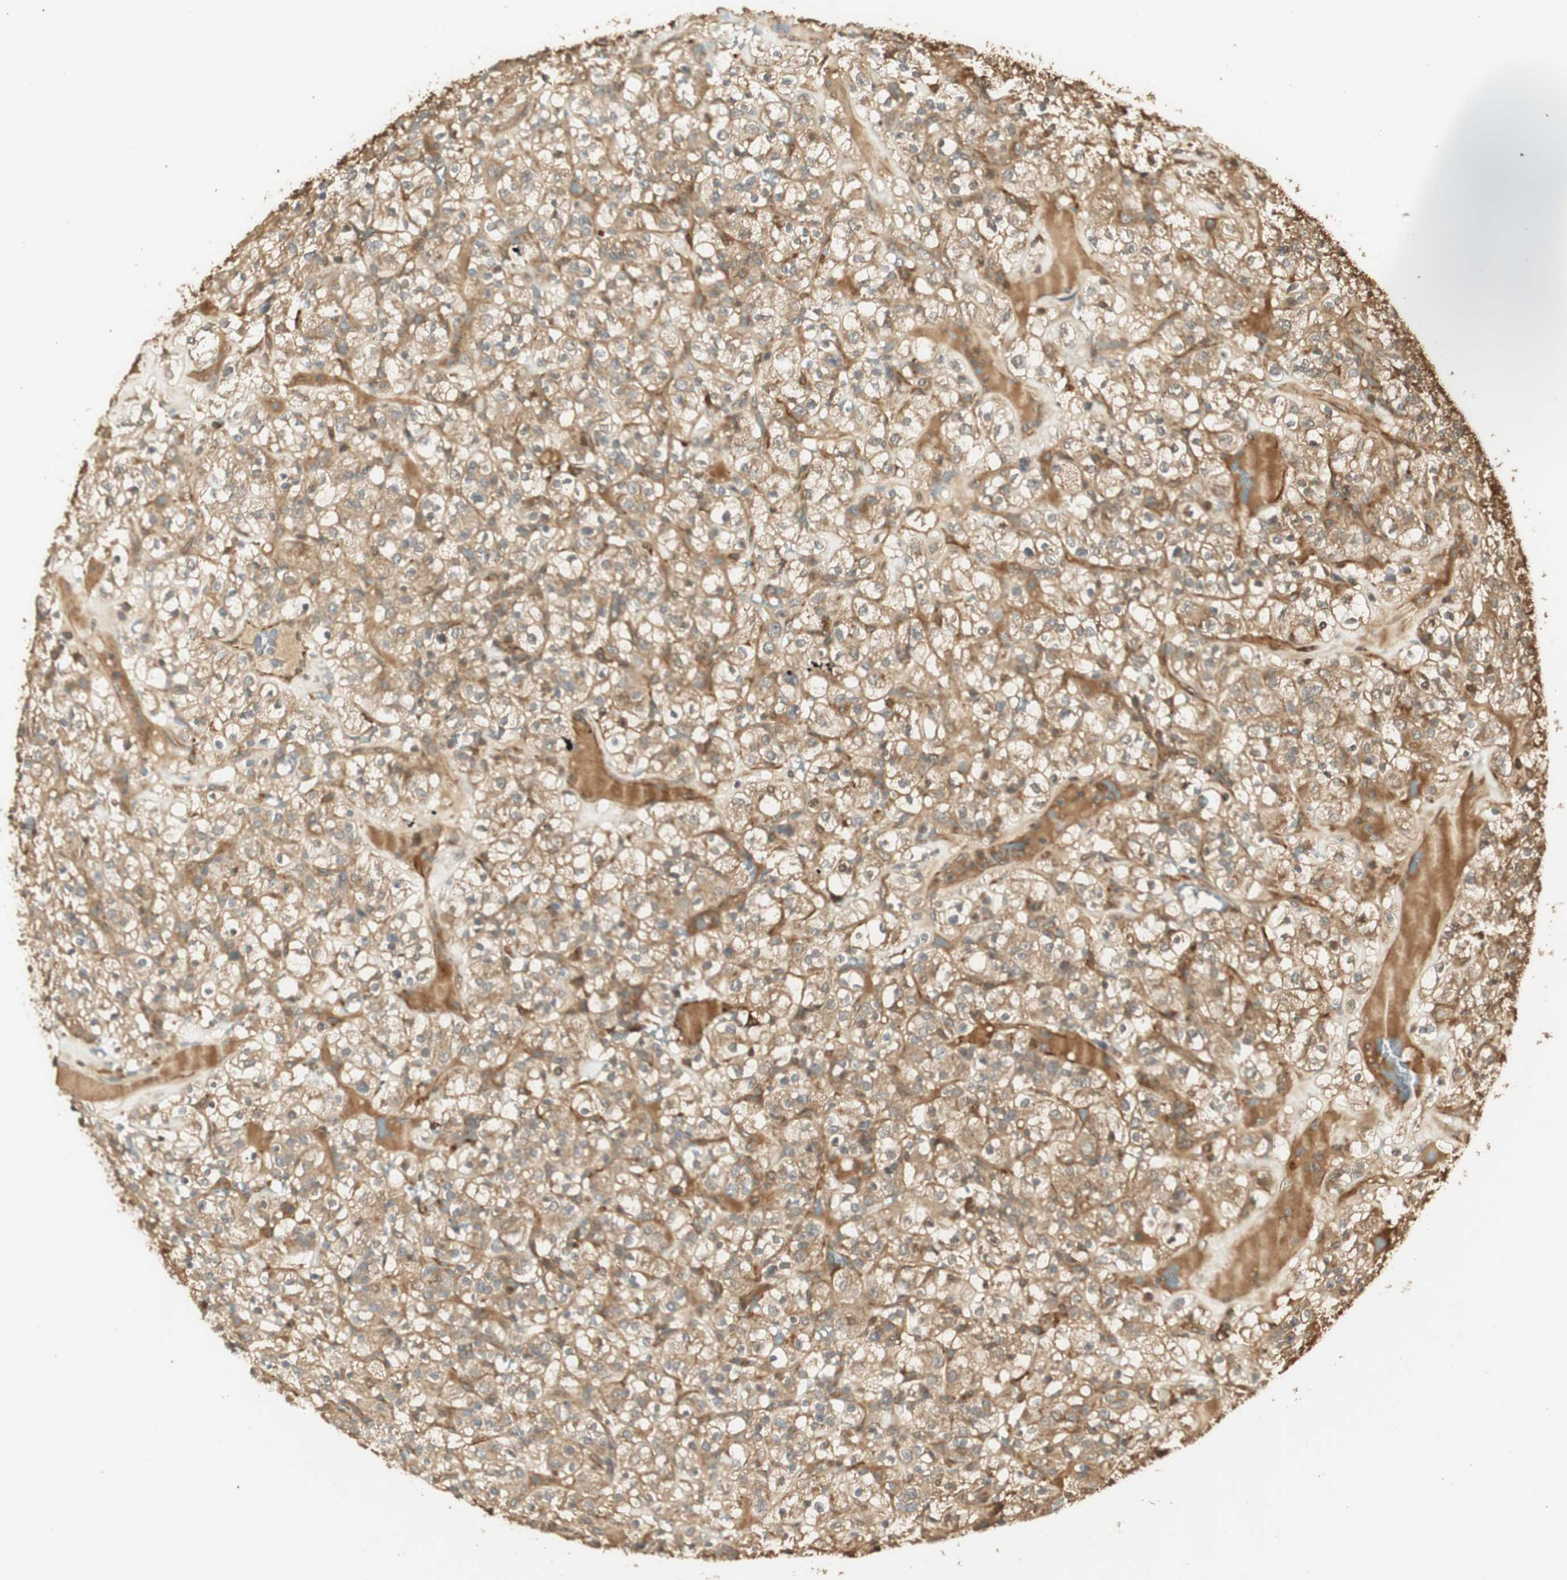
{"staining": {"intensity": "moderate", "quantity": ">75%", "location": "cytoplasmic/membranous"}, "tissue": "renal cancer", "cell_type": "Tumor cells", "image_type": "cancer", "snomed": [{"axis": "morphology", "description": "Normal tissue, NOS"}, {"axis": "morphology", "description": "Adenocarcinoma, NOS"}, {"axis": "topography", "description": "Kidney"}], "caption": "A high-resolution image shows IHC staining of renal adenocarcinoma, which exhibits moderate cytoplasmic/membranous staining in approximately >75% of tumor cells.", "gene": "AGER", "patient": {"sex": "female", "age": 72}}